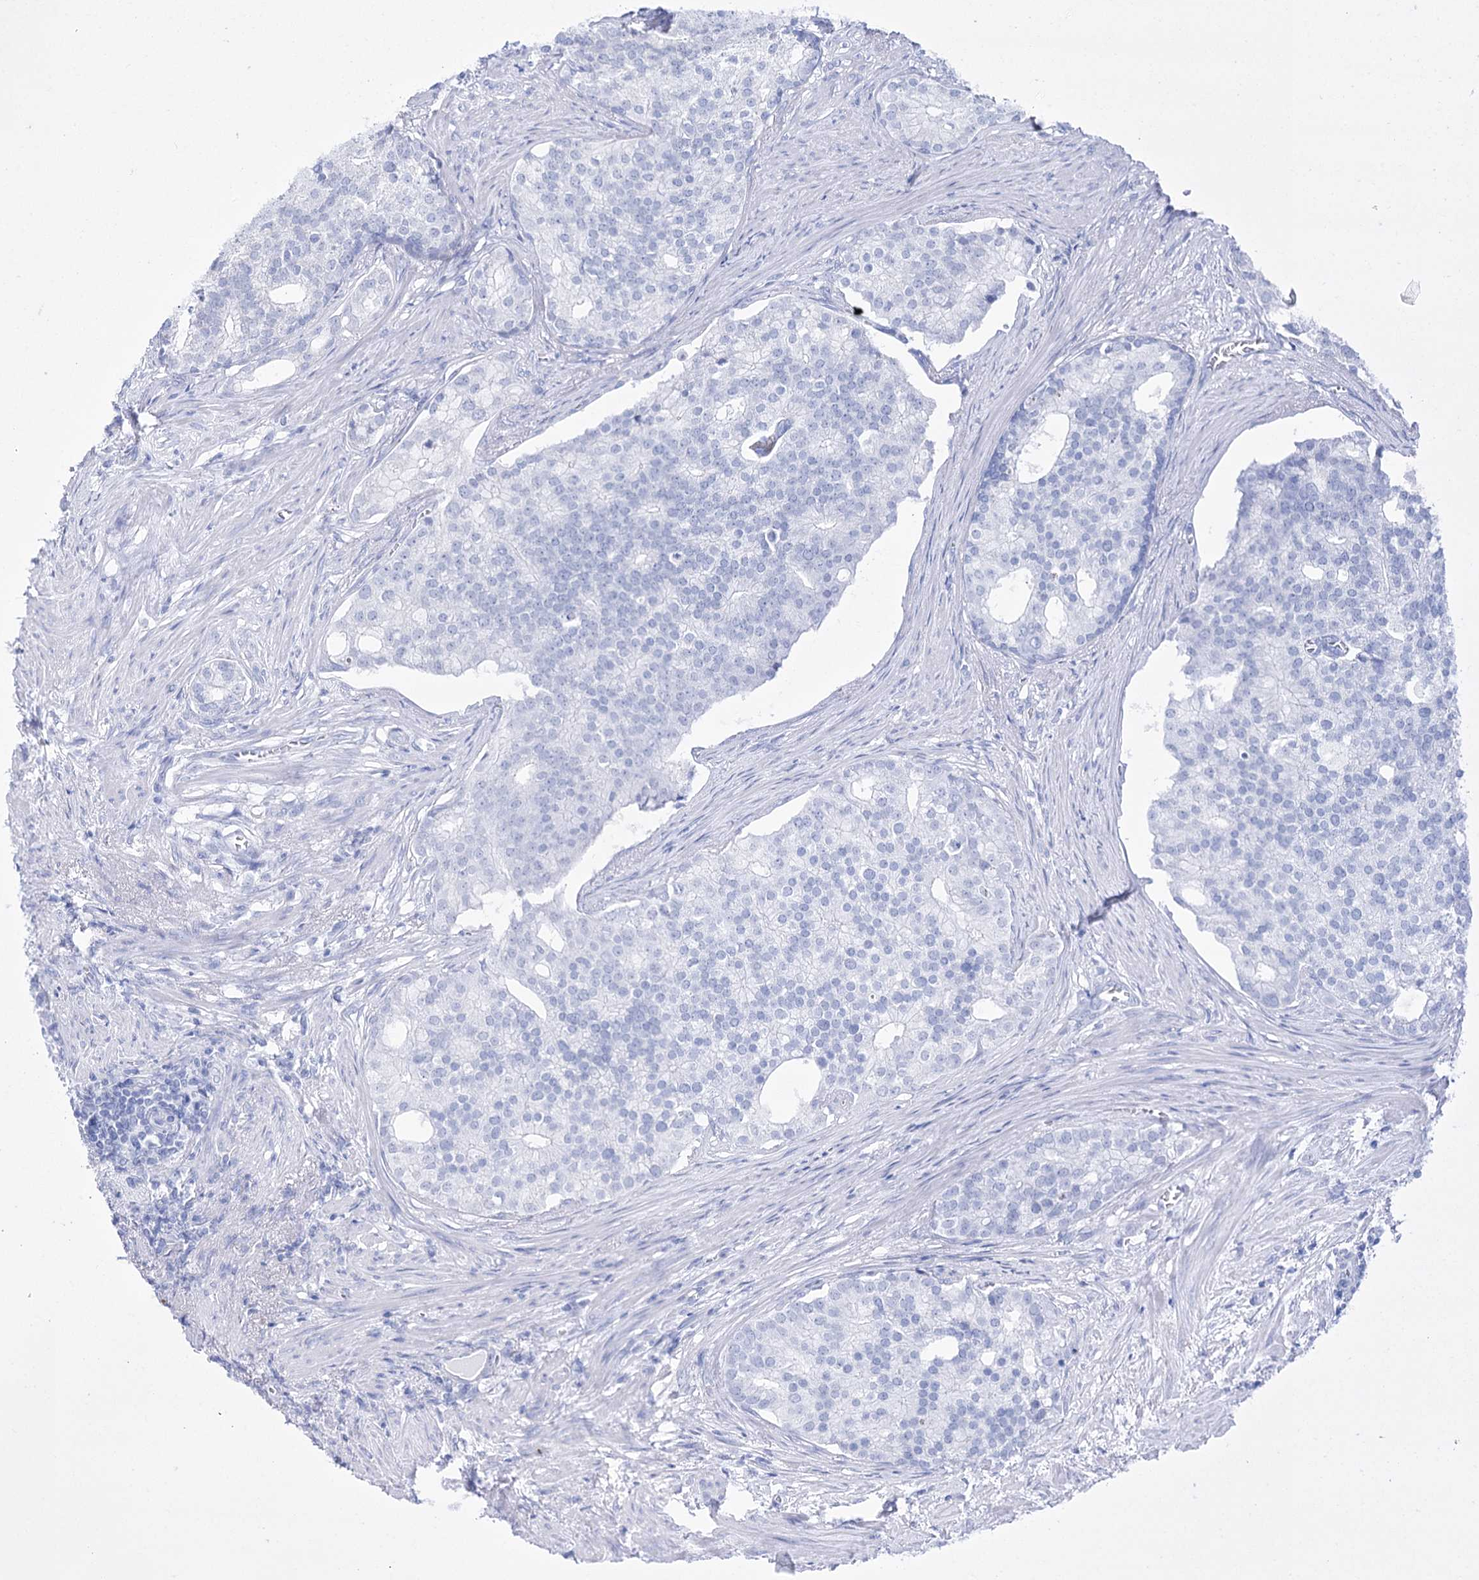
{"staining": {"intensity": "weak", "quantity": "25%-75%", "location": "cytoplasmic/membranous"}, "tissue": "prostate cancer", "cell_type": "Tumor cells", "image_type": "cancer", "snomed": [{"axis": "morphology", "description": "Adenocarcinoma, Low grade"}, {"axis": "topography", "description": "Prostate"}], "caption": "Human prostate adenocarcinoma (low-grade) stained with a brown dye displays weak cytoplasmic/membranous positive positivity in approximately 25%-75% of tumor cells.", "gene": "MCCC2", "patient": {"sex": "male", "age": 71}}